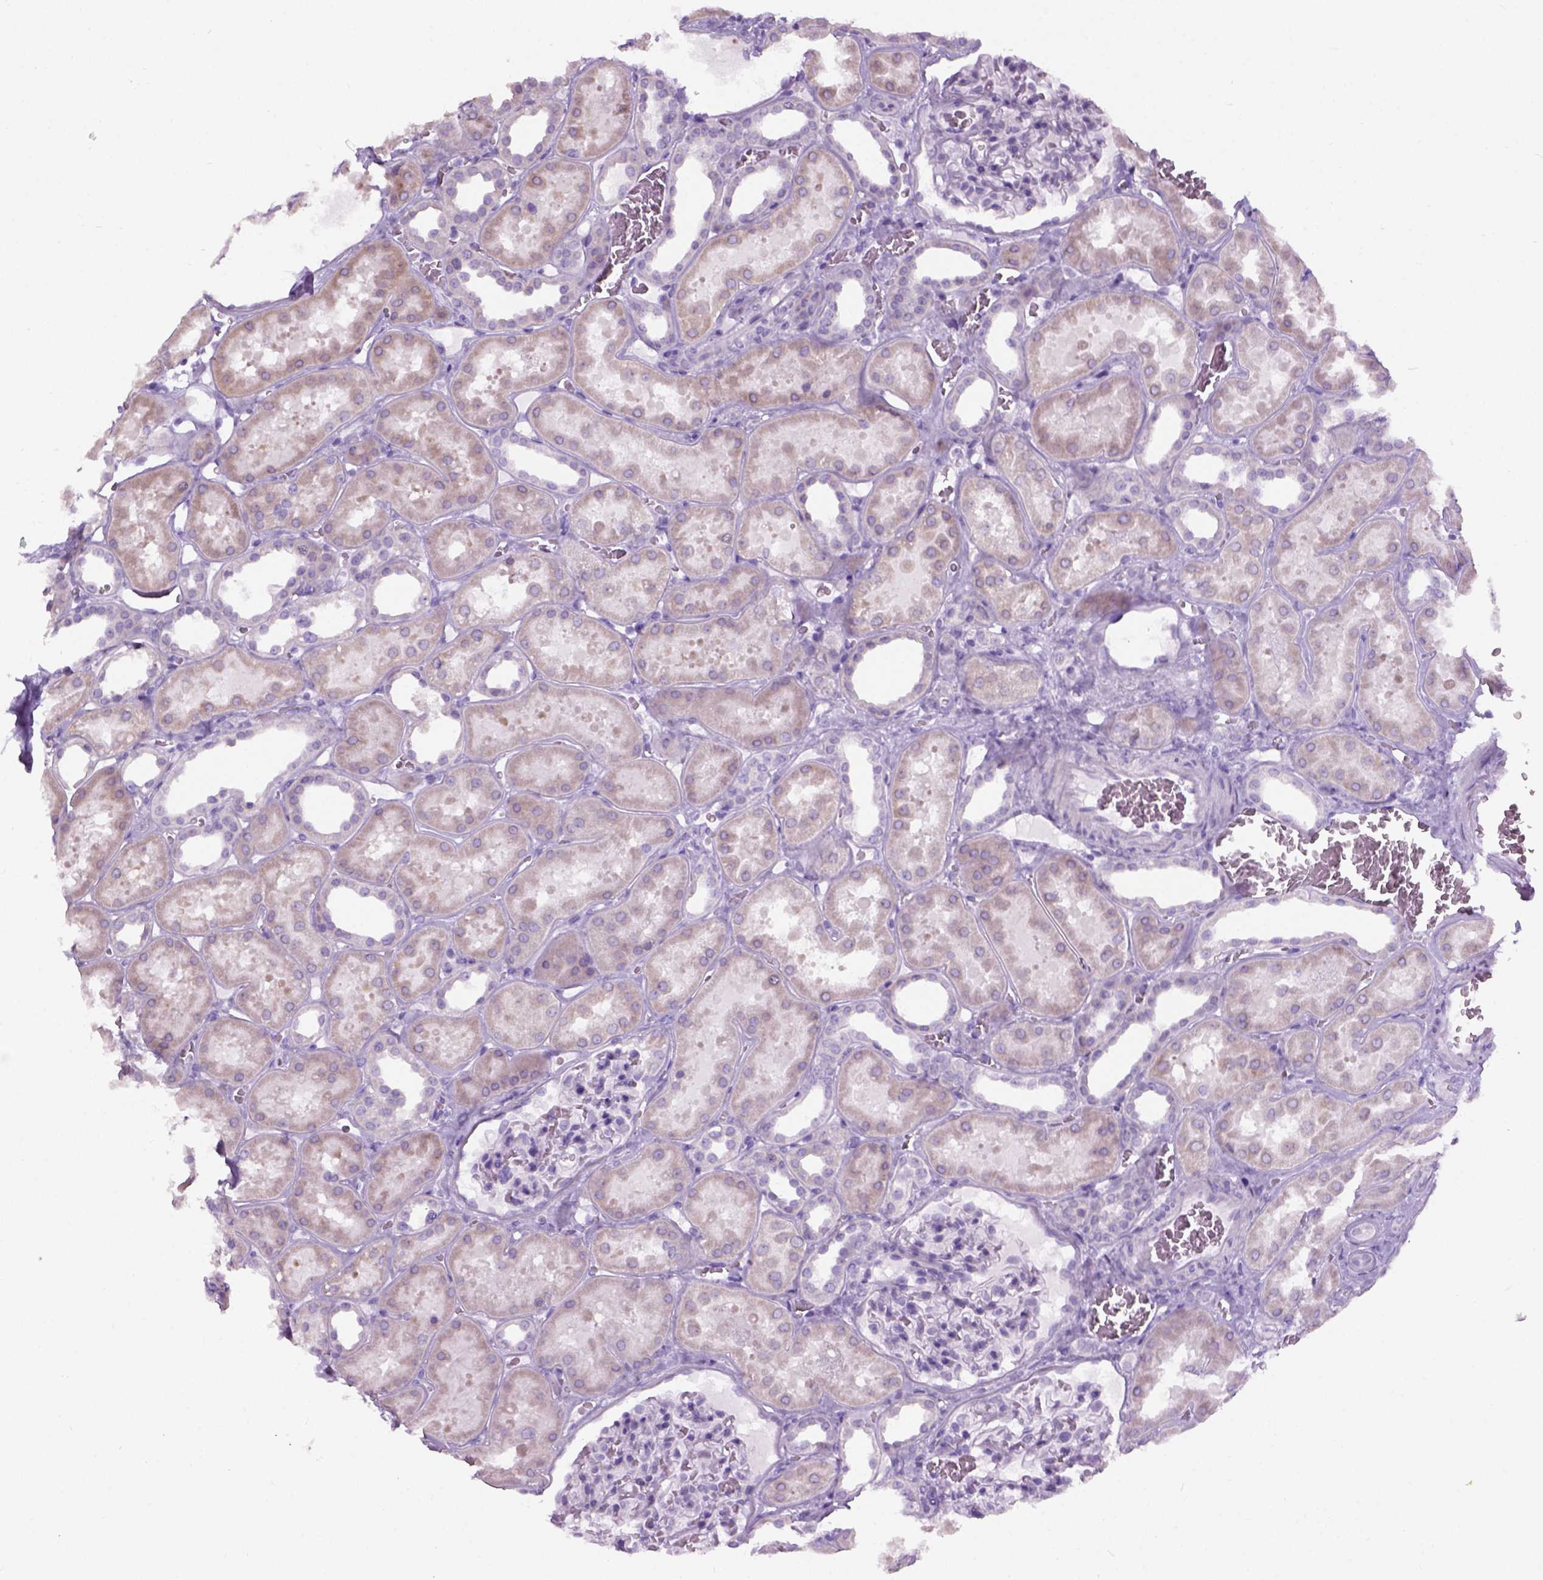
{"staining": {"intensity": "negative", "quantity": "none", "location": "none"}, "tissue": "kidney", "cell_type": "Cells in glomeruli", "image_type": "normal", "snomed": [{"axis": "morphology", "description": "Normal tissue, NOS"}, {"axis": "topography", "description": "Kidney"}], "caption": "Cells in glomeruli are negative for brown protein staining in benign kidney. (DAB IHC, high magnification).", "gene": "AXDND1", "patient": {"sex": "female", "age": 41}}